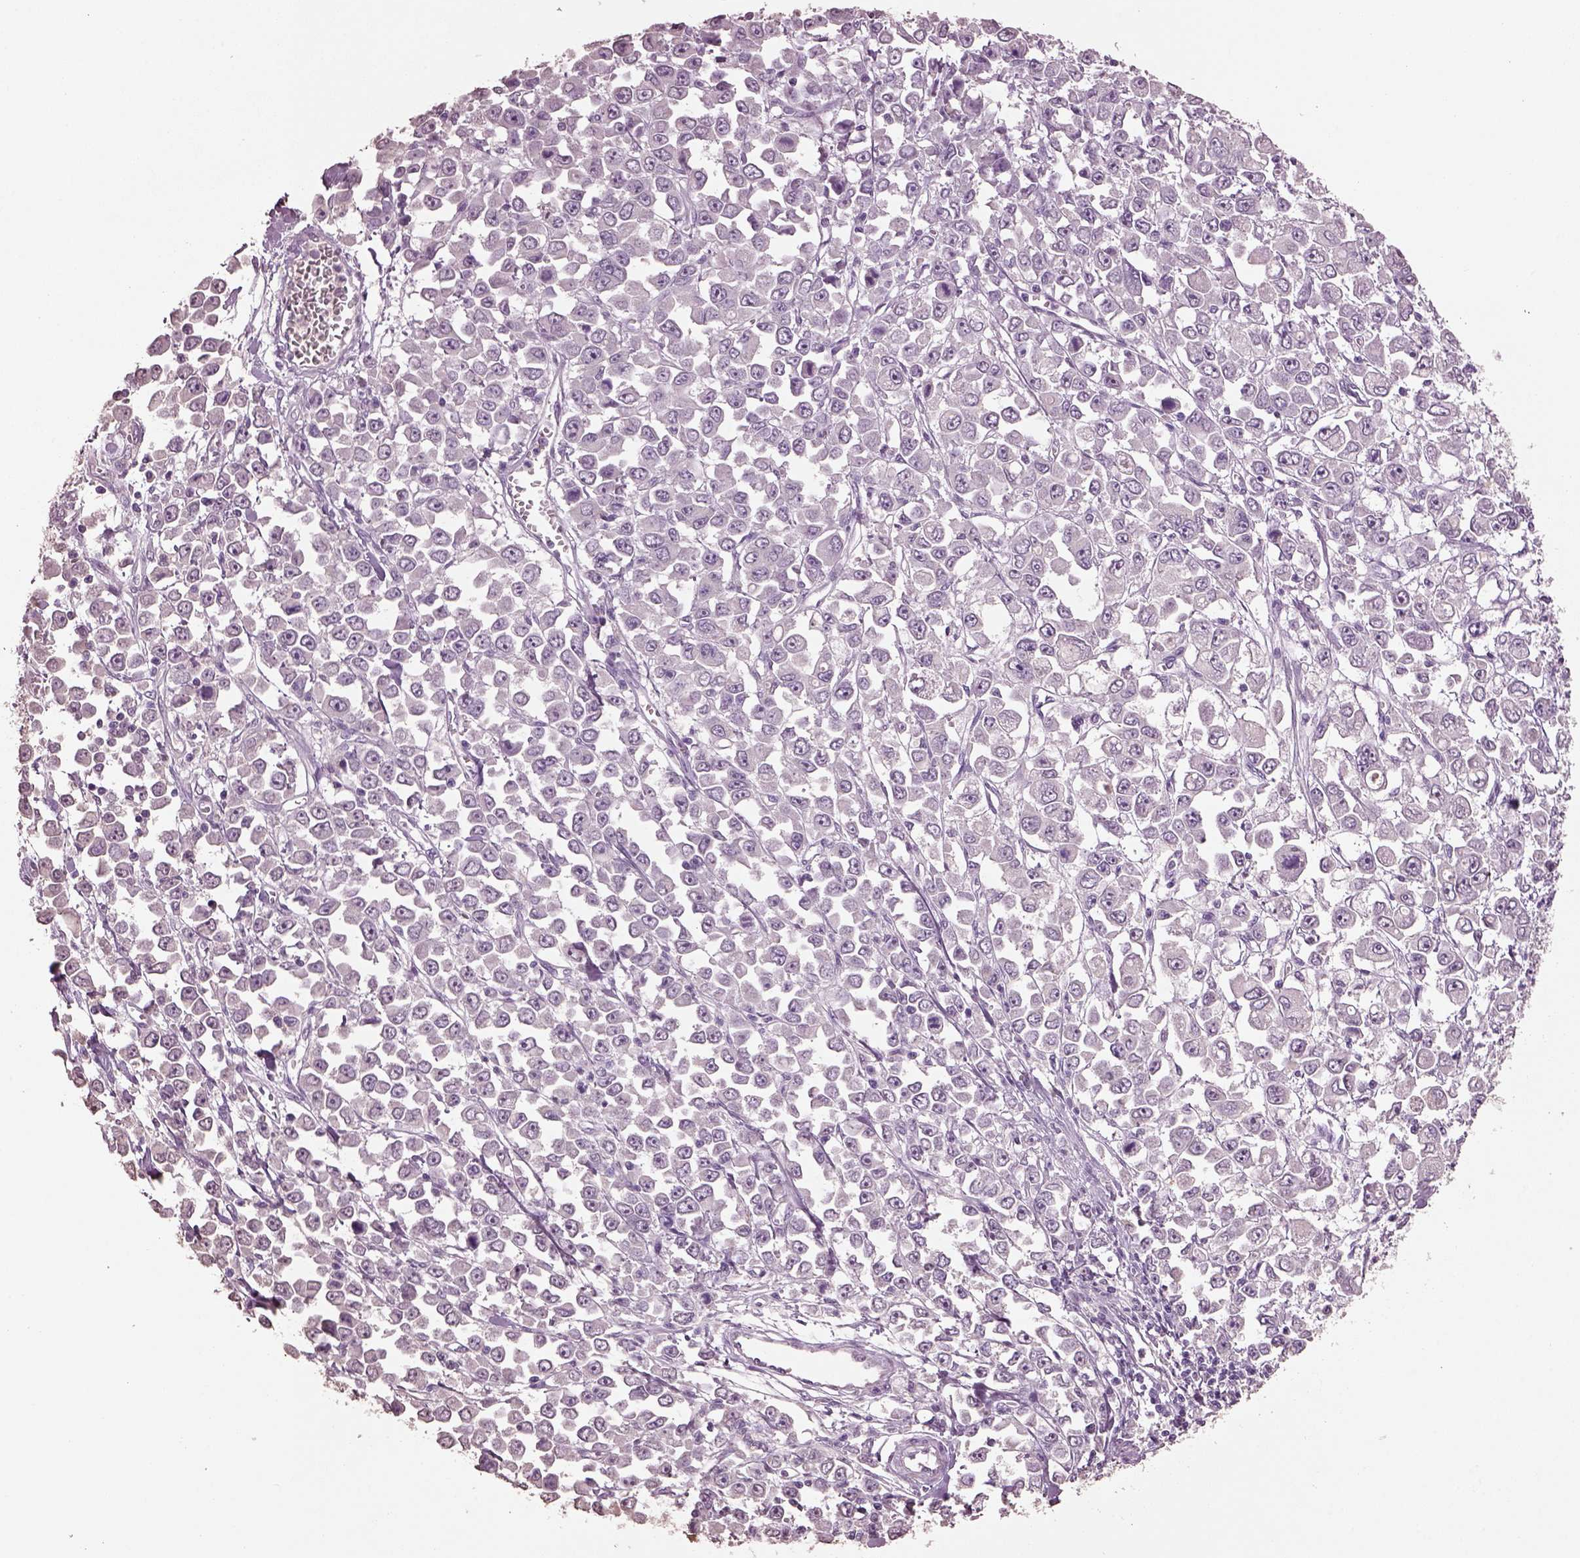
{"staining": {"intensity": "negative", "quantity": "none", "location": "none"}, "tissue": "stomach cancer", "cell_type": "Tumor cells", "image_type": "cancer", "snomed": [{"axis": "morphology", "description": "Adenocarcinoma, NOS"}, {"axis": "topography", "description": "Stomach, upper"}], "caption": "The photomicrograph shows no staining of tumor cells in adenocarcinoma (stomach). The staining was performed using DAB (3,3'-diaminobenzidine) to visualize the protein expression in brown, while the nuclei were stained in blue with hematoxylin (Magnification: 20x).", "gene": "KCNIP3", "patient": {"sex": "male", "age": 70}}